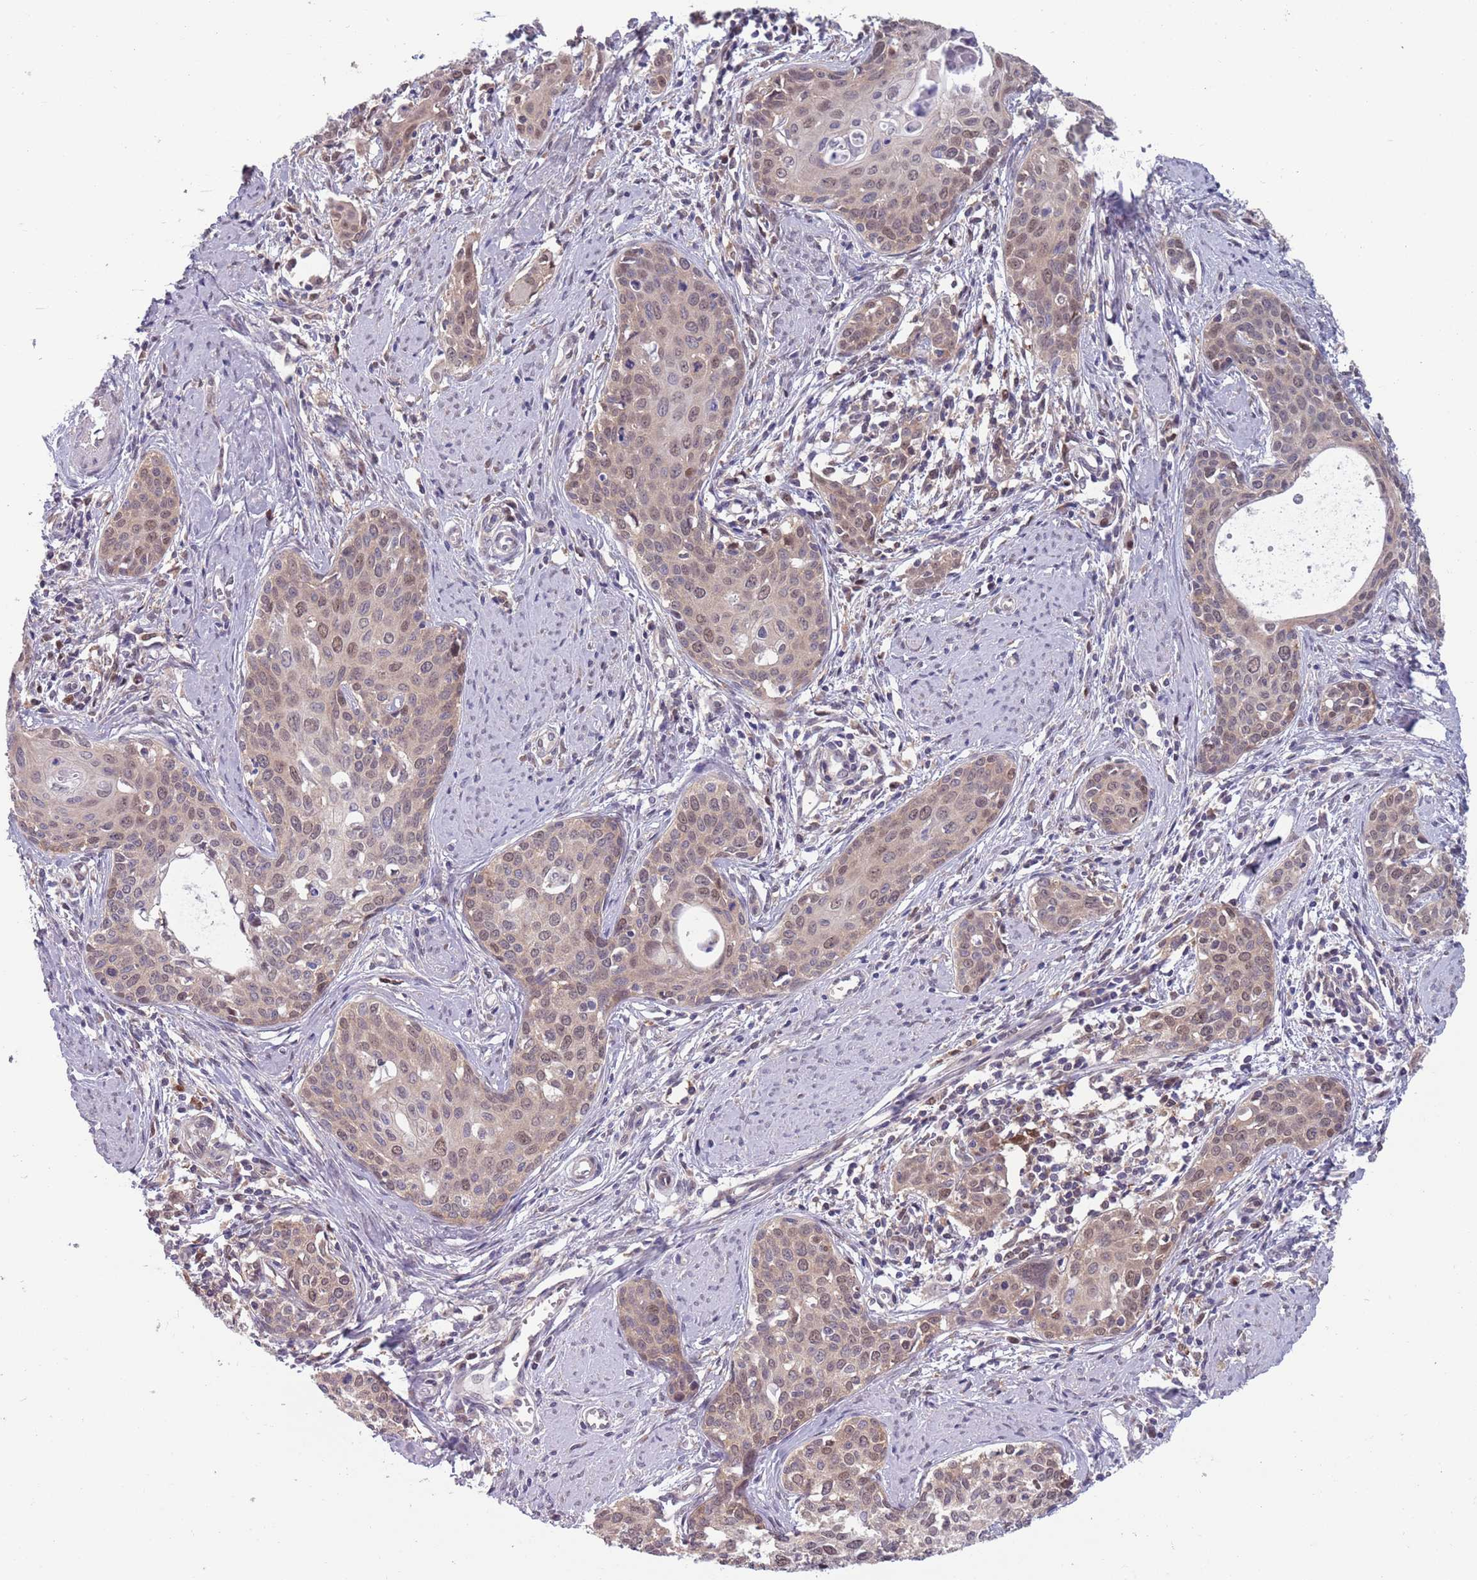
{"staining": {"intensity": "weak", "quantity": ">75%", "location": "cytoplasmic/membranous,nuclear"}, "tissue": "cervical cancer", "cell_type": "Tumor cells", "image_type": "cancer", "snomed": [{"axis": "morphology", "description": "Squamous cell carcinoma, NOS"}, {"axis": "topography", "description": "Cervix"}], "caption": "Protein expression by immunohistochemistry (IHC) demonstrates weak cytoplasmic/membranous and nuclear staining in approximately >75% of tumor cells in cervical cancer. (IHC, brightfield microscopy, high magnification).", "gene": "CLNS1A", "patient": {"sex": "female", "age": 46}}